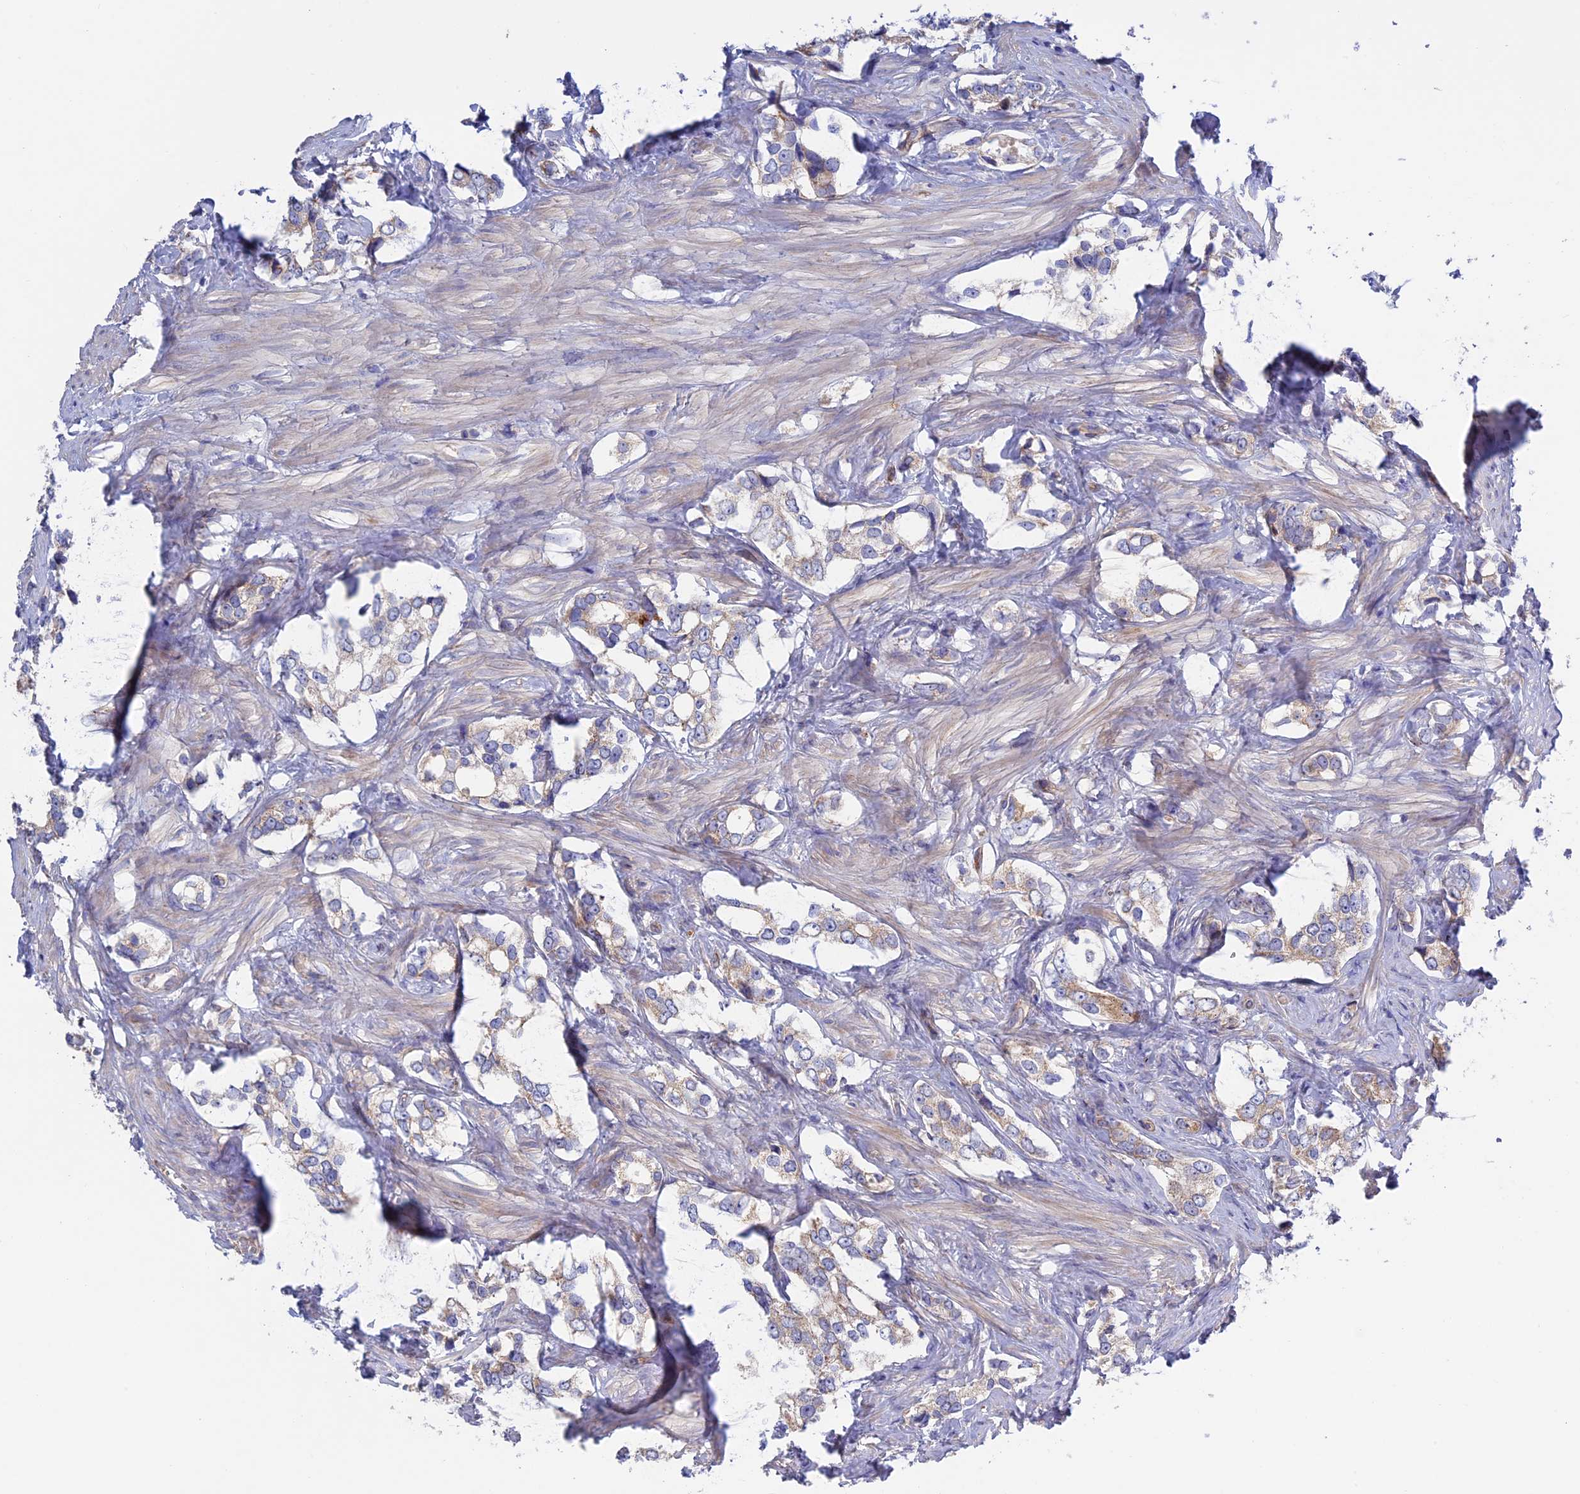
{"staining": {"intensity": "weak", "quantity": "<25%", "location": "cytoplasmic/membranous"}, "tissue": "prostate cancer", "cell_type": "Tumor cells", "image_type": "cancer", "snomed": [{"axis": "morphology", "description": "Adenocarcinoma, High grade"}, {"axis": "topography", "description": "Prostate"}], "caption": "DAB (3,3'-diaminobenzidine) immunohistochemical staining of adenocarcinoma (high-grade) (prostate) reveals no significant expression in tumor cells.", "gene": "ETFDH", "patient": {"sex": "male", "age": 66}}